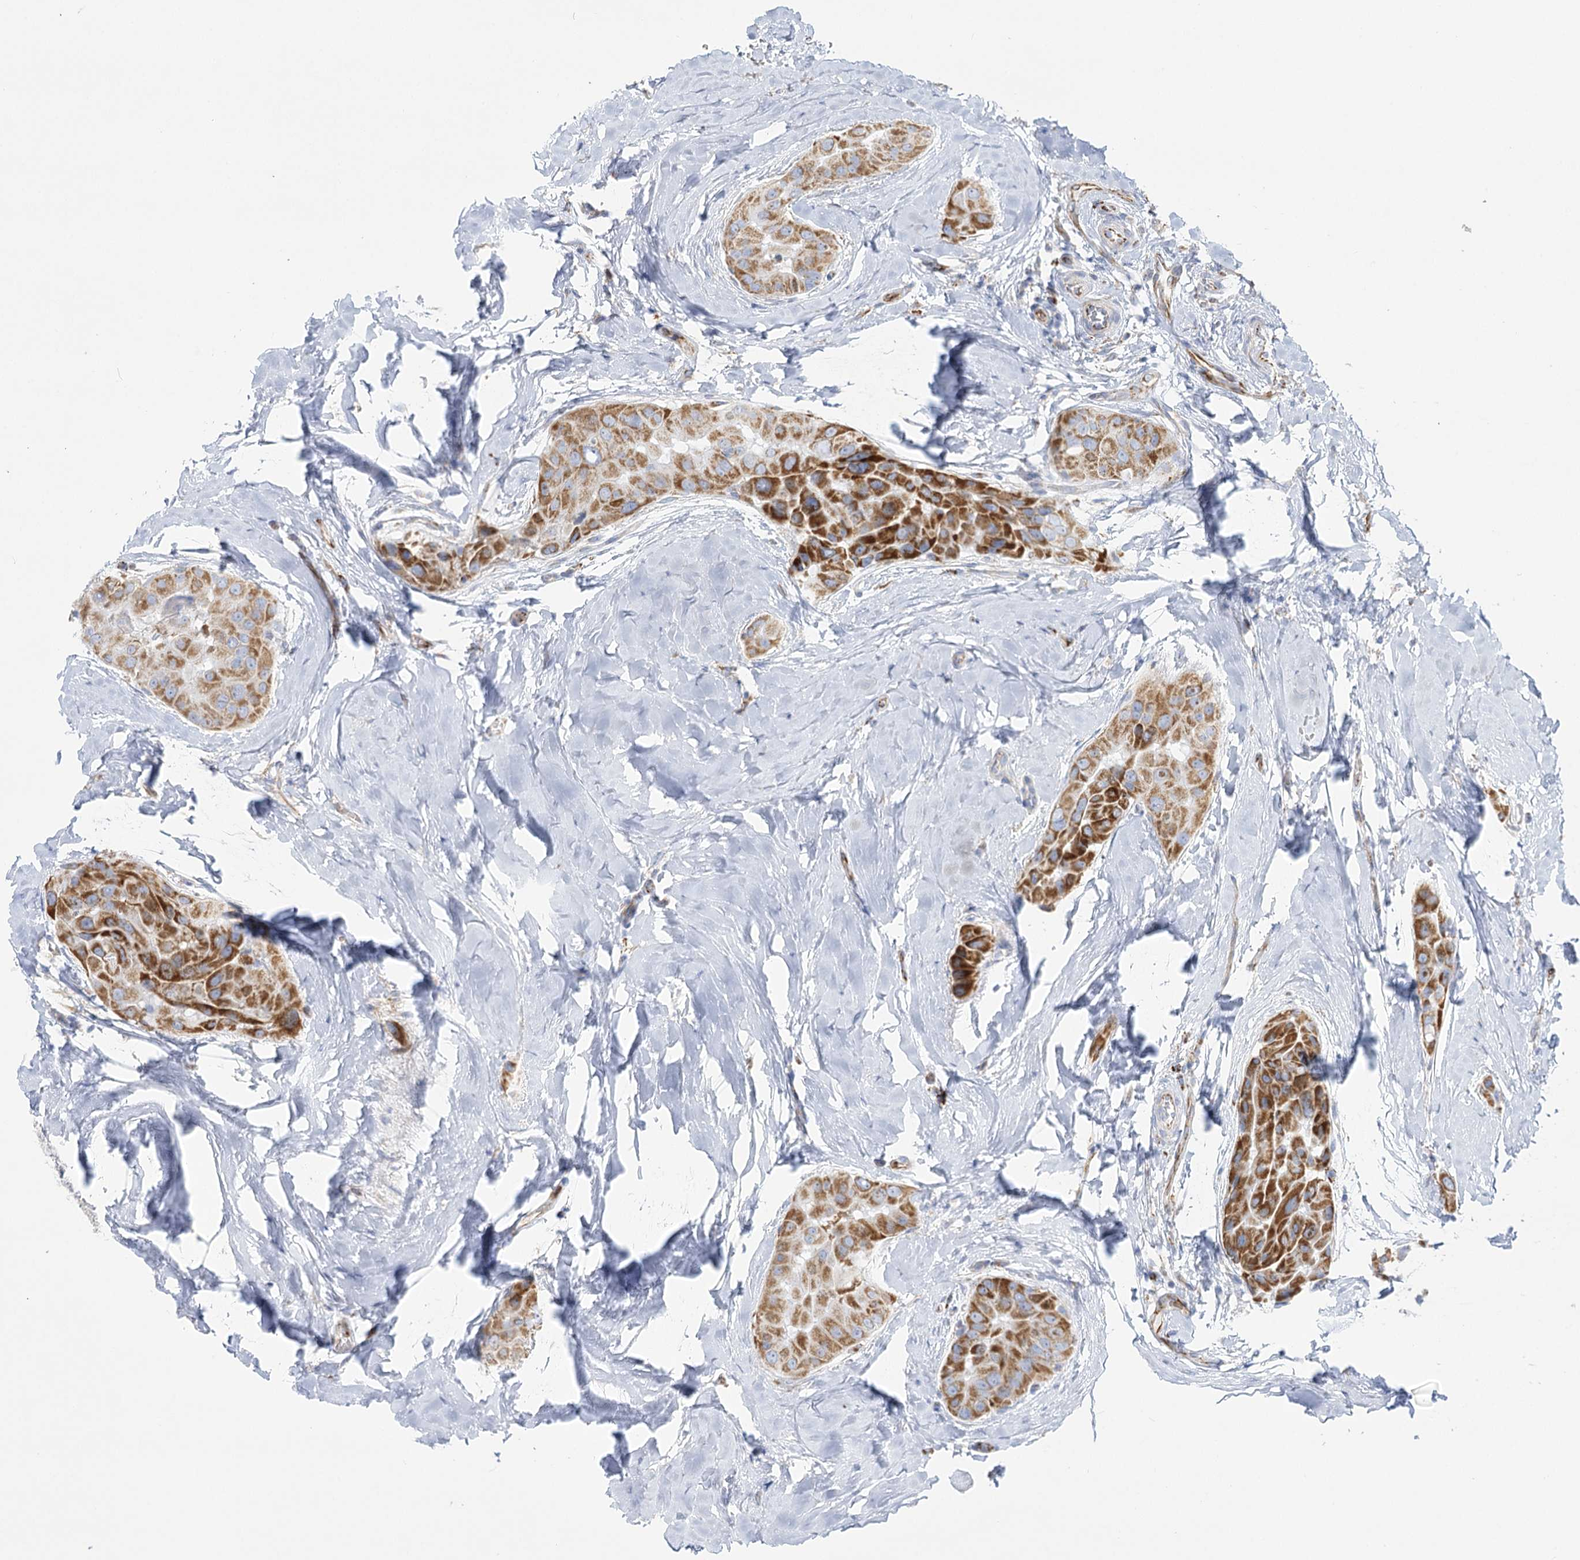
{"staining": {"intensity": "strong", "quantity": ">75%", "location": "cytoplasmic/membranous"}, "tissue": "thyroid cancer", "cell_type": "Tumor cells", "image_type": "cancer", "snomed": [{"axis": "morphology", "description": "Papillary adenocarcinoma, NOS"}, {"axis": "topography", "description": "Thyroid gland"}], "caption": "Immunohistochemistry histopathology image of papillary adenocarcinoma (thyroid) stained for a protein (brown), which demonstrates high levels of strong cytoplasmic/membranous staining in approximately >75% of tumor cells.", "gene": "DHTKD1", "patient": {"sex": "male", "age": 33}}